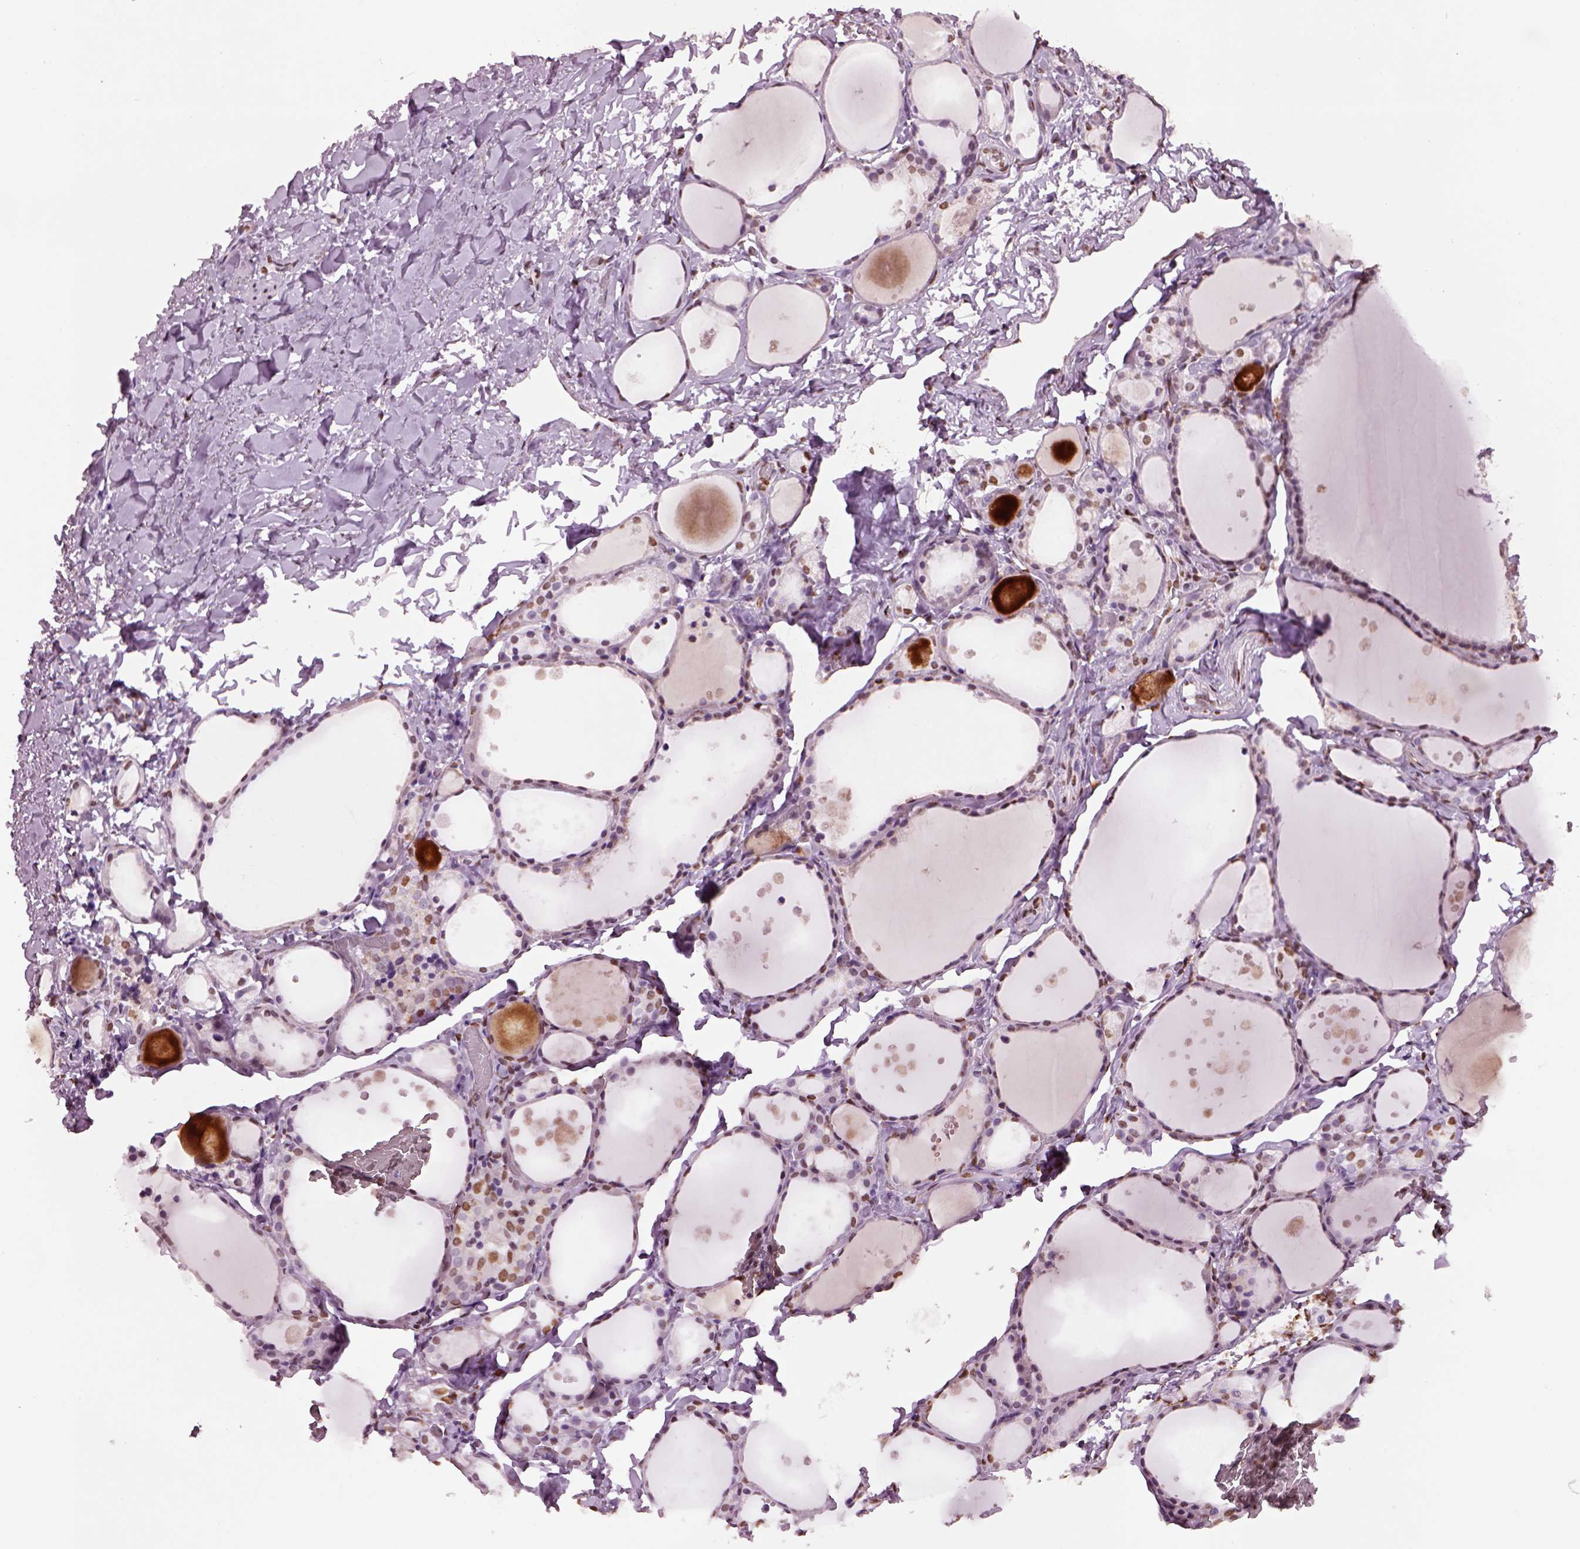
{"staining": {"intensity": "moderate", "quantity": "25%-75%", "location": "nuclear"}, "tissue": "thyroid gland", "cell_type": "Glandular cells", "image_type": "normal", "snomed": [{"axis": "morphology", "description": "Normal tissue, NOS"}, {"axis": "topography", "description": "Thyroid gland"}], "caption": "Immunohistochemical staining of benign human thyroid gland demonstrates moderate nuclear protein expression in approximately 25%-75% of glandular cells.", "gene": "DDX3X", "patient": {"sex": "male", "age": 68}}